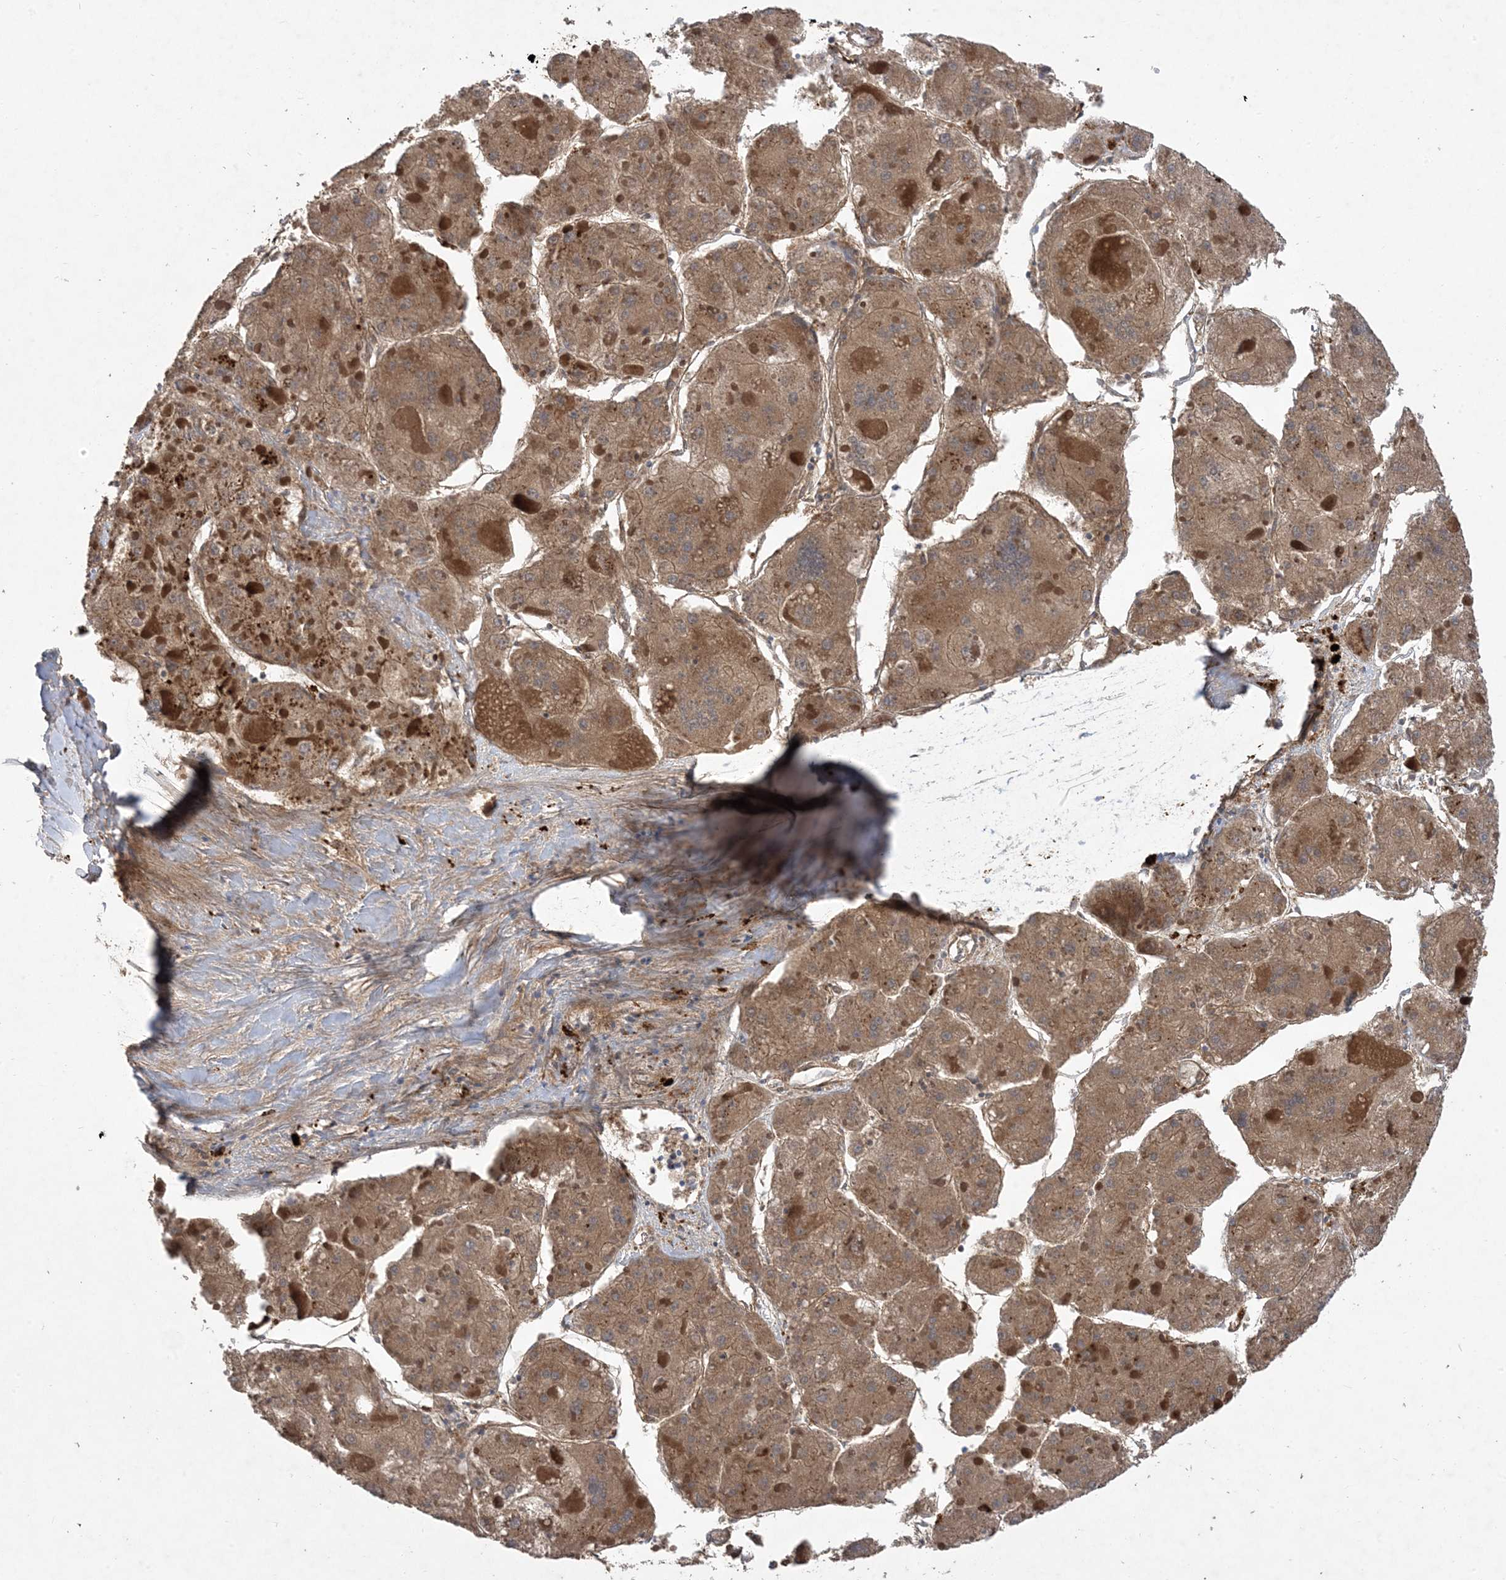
{"staining": {"intensity": "moderate", "quantity": ">75%", "location": "cytoplasmic/membranous"}, "tissue": "liver cancer", "cell_type": "Tumor cells", "image_type": "cancer", "snomed": [{"axis": "morphology", "description": "Carcinoma, Hepatocellular, NOS"}, {"axis": "topography", "description": "Liver"}], "caption": "Hepatocellular carcinoma (liver) stained with a protein marker reveals moderate staining in tumor cells.", "gene": "MASP2", "patient": {"sex": "female", "age": 73}}